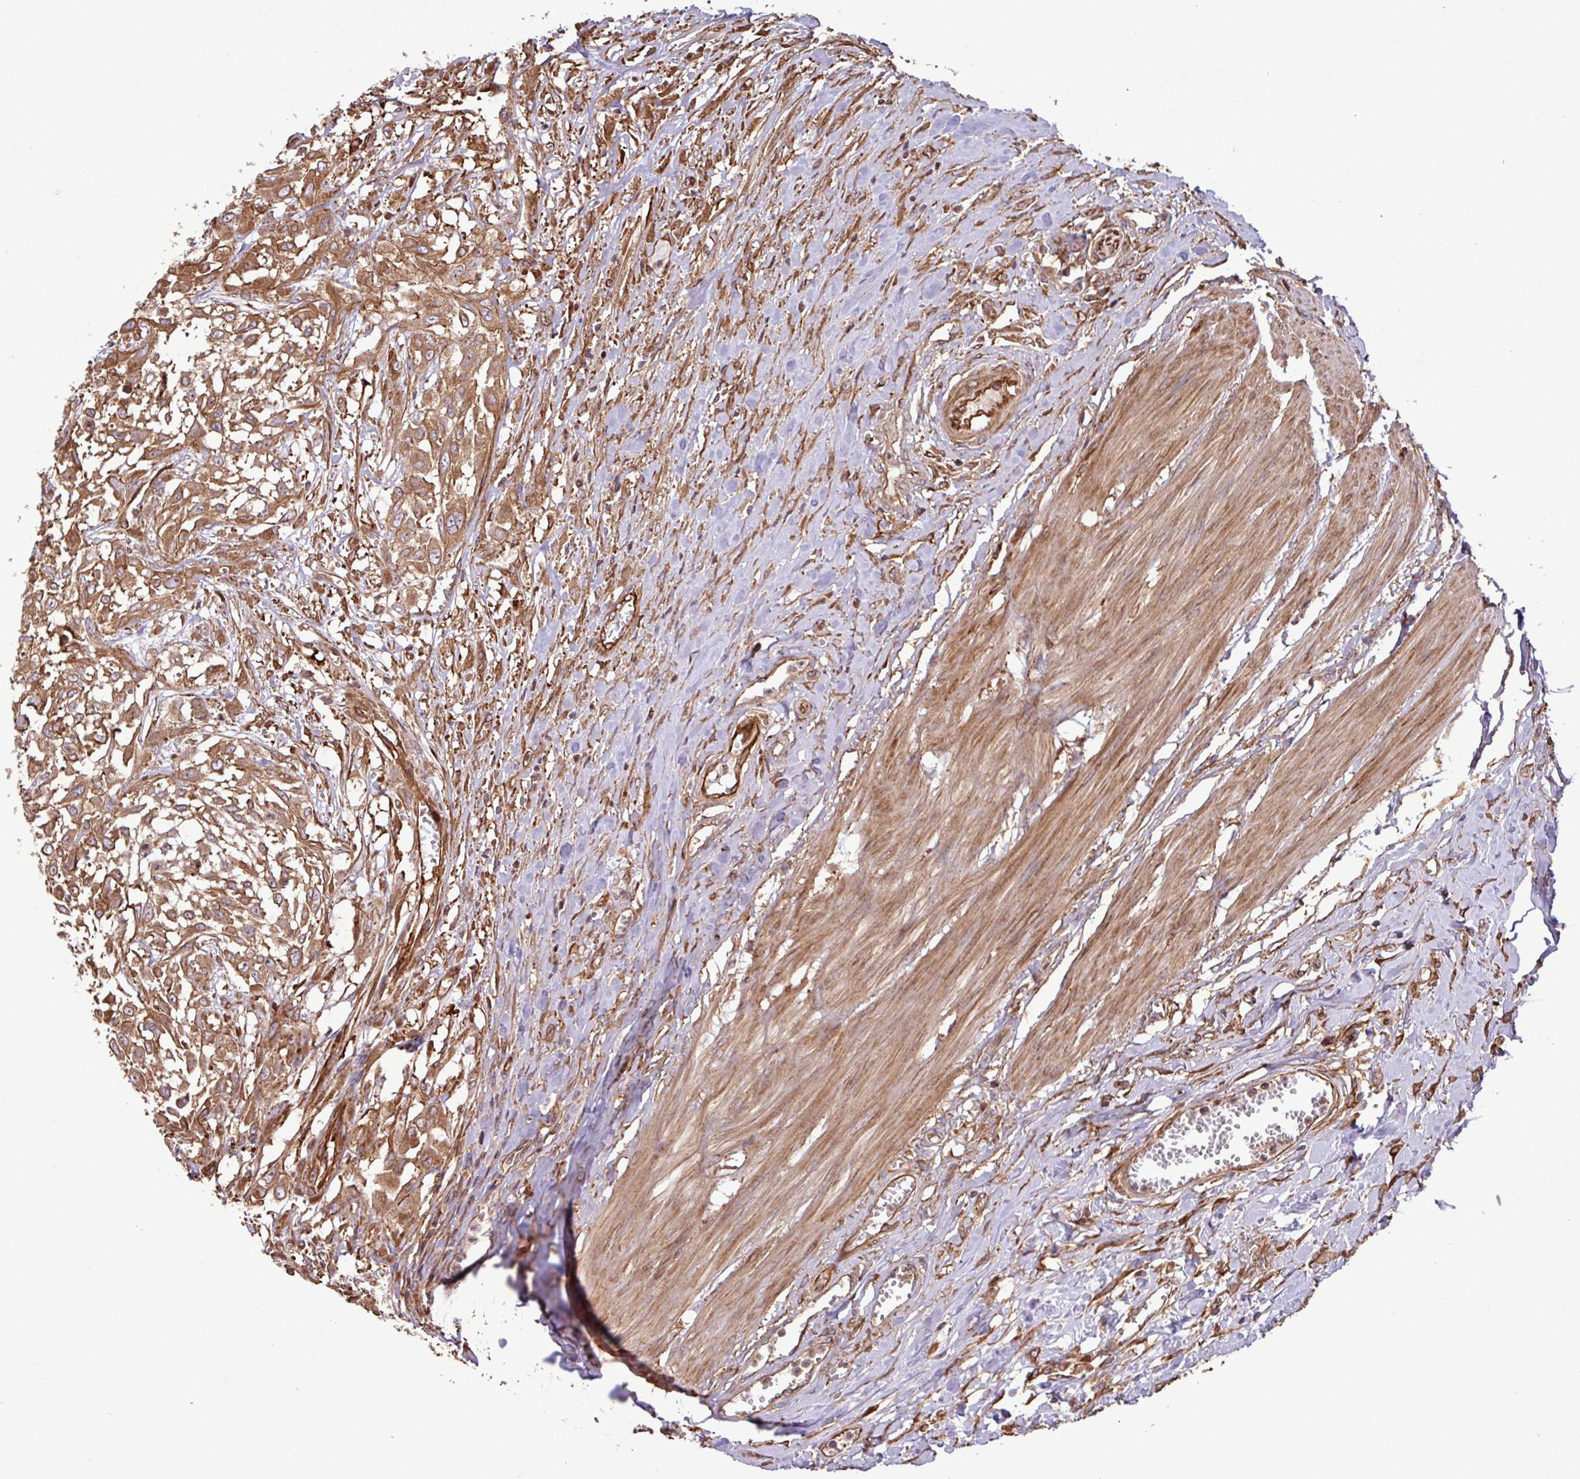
{"staining": {"intensity": "moderate", "quantity": ">75%", "location": "cytoplasmic/membranous"}, "tissue": "urothelial cancer", "cell_type": "Tumor cells", "image_type": "cancer", "snomed": [{"axis": "morphology", "description": "Urothelial carcinoma, High grade"}, {"axis": "topography", "description": "Urinary bladder"}], "caption": "Moderate cytoplasmic/membranous expression is present in approximately >75% of tumor cells in urothelial cancer. Ihc stains the protein of interest in brown and the nuclei are stained blue.", "gene": "ZNF300", "patient": {"sex": "male", "age": 57}}